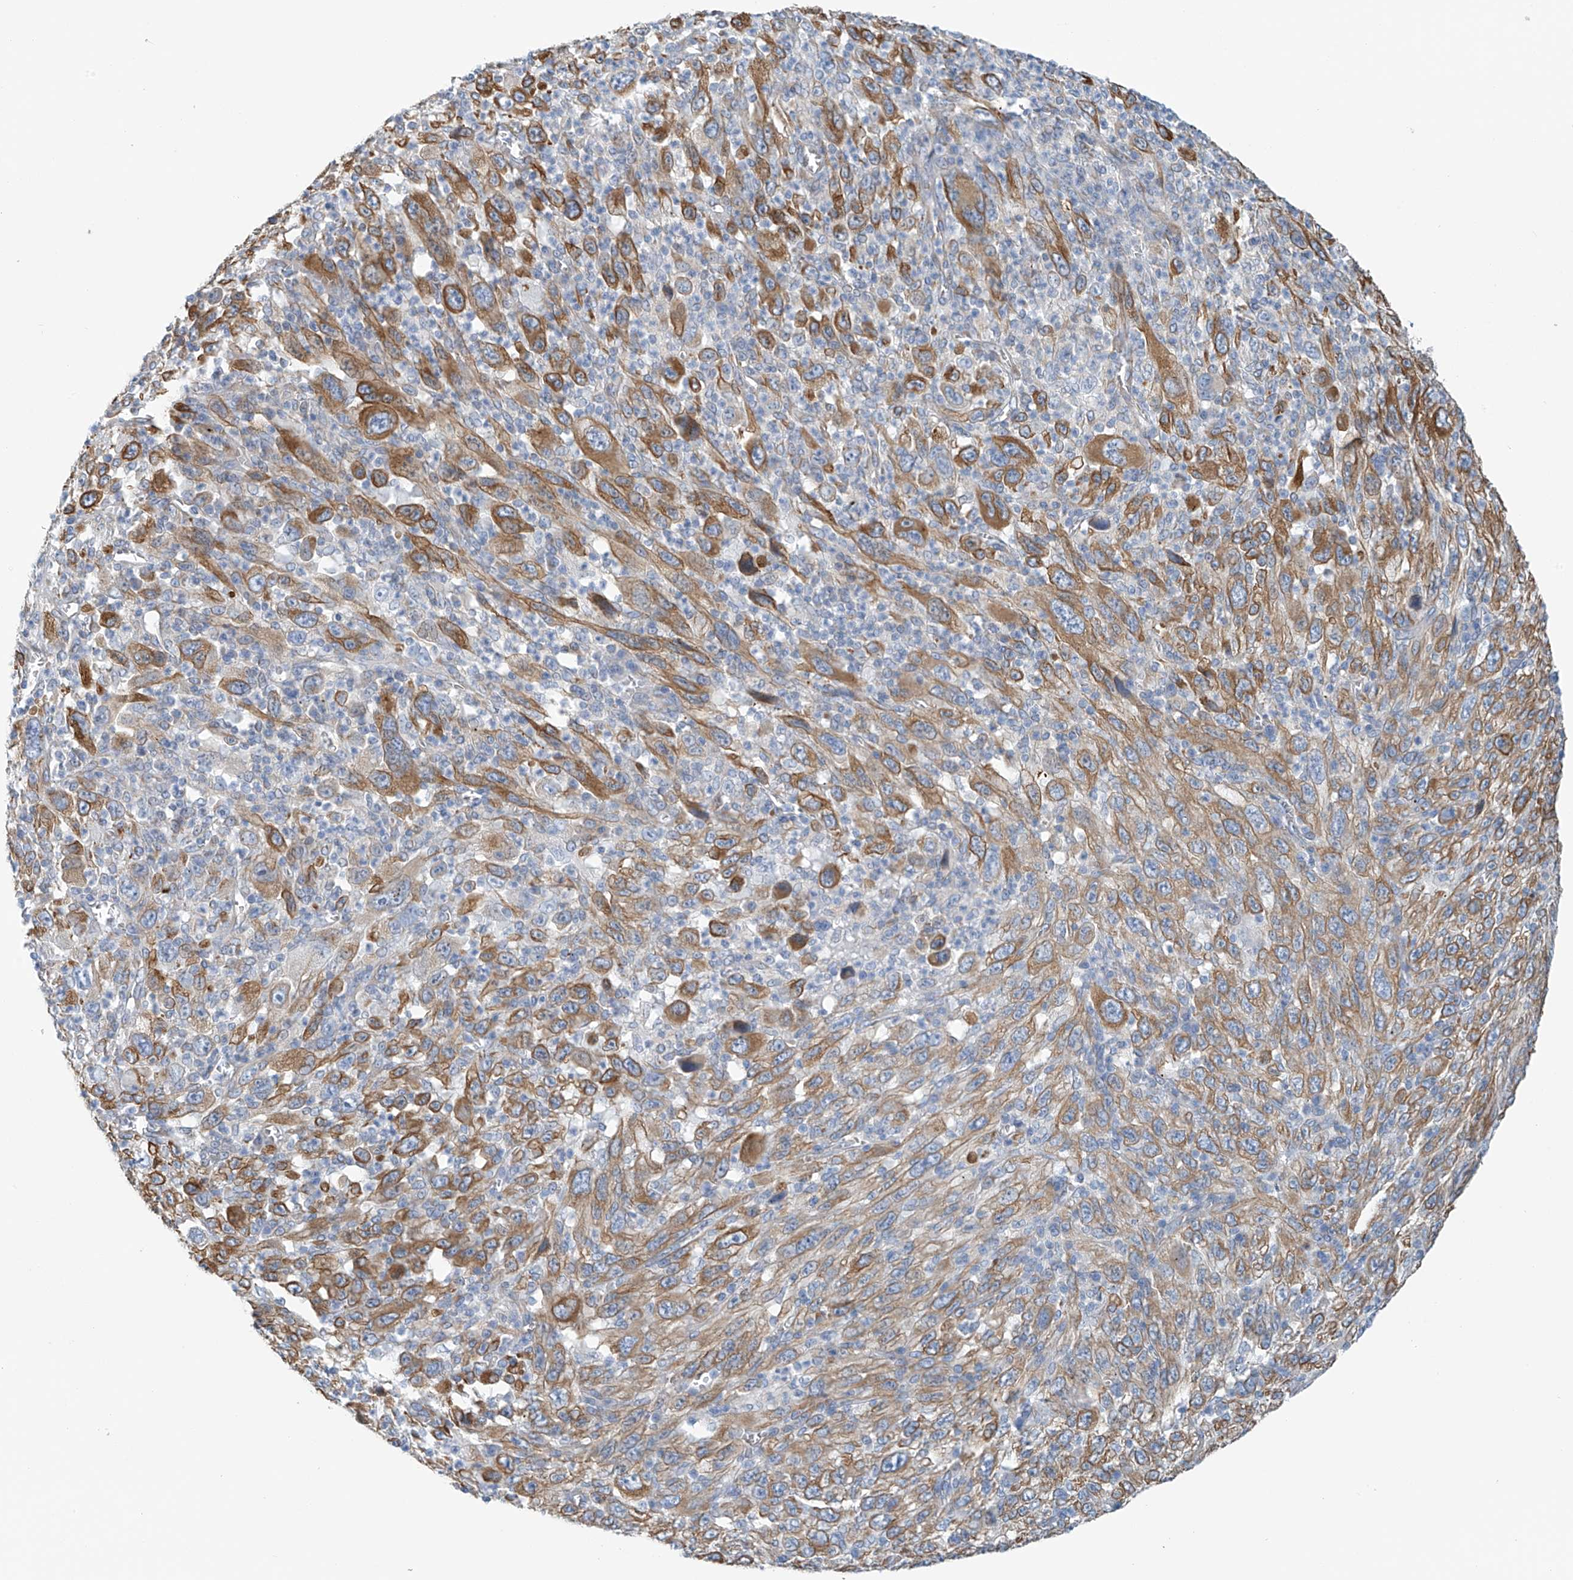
{"staining": {"intensity": "moderate", "quantity": ">75%", "location": "cytoplasmic/membranous"}, "tissue": "melanoma", "cell_type": "Tumor cells", "image_type": "cancer", "snomed": [{"axis": "morphology", "description": "Malignant melanoma, Metastatic site"}, {"axis": "topography", "description": "Skin"}], "caption": "High-power microscopy captured an immunohistochemistry (IHC) histopathology image of melanoma, revealing moderate cytoplasmic/membranous expression in approximately >75% of tumor cells.", "gene": "RCN2", "patient": {"sex": "female", "age": 56}}